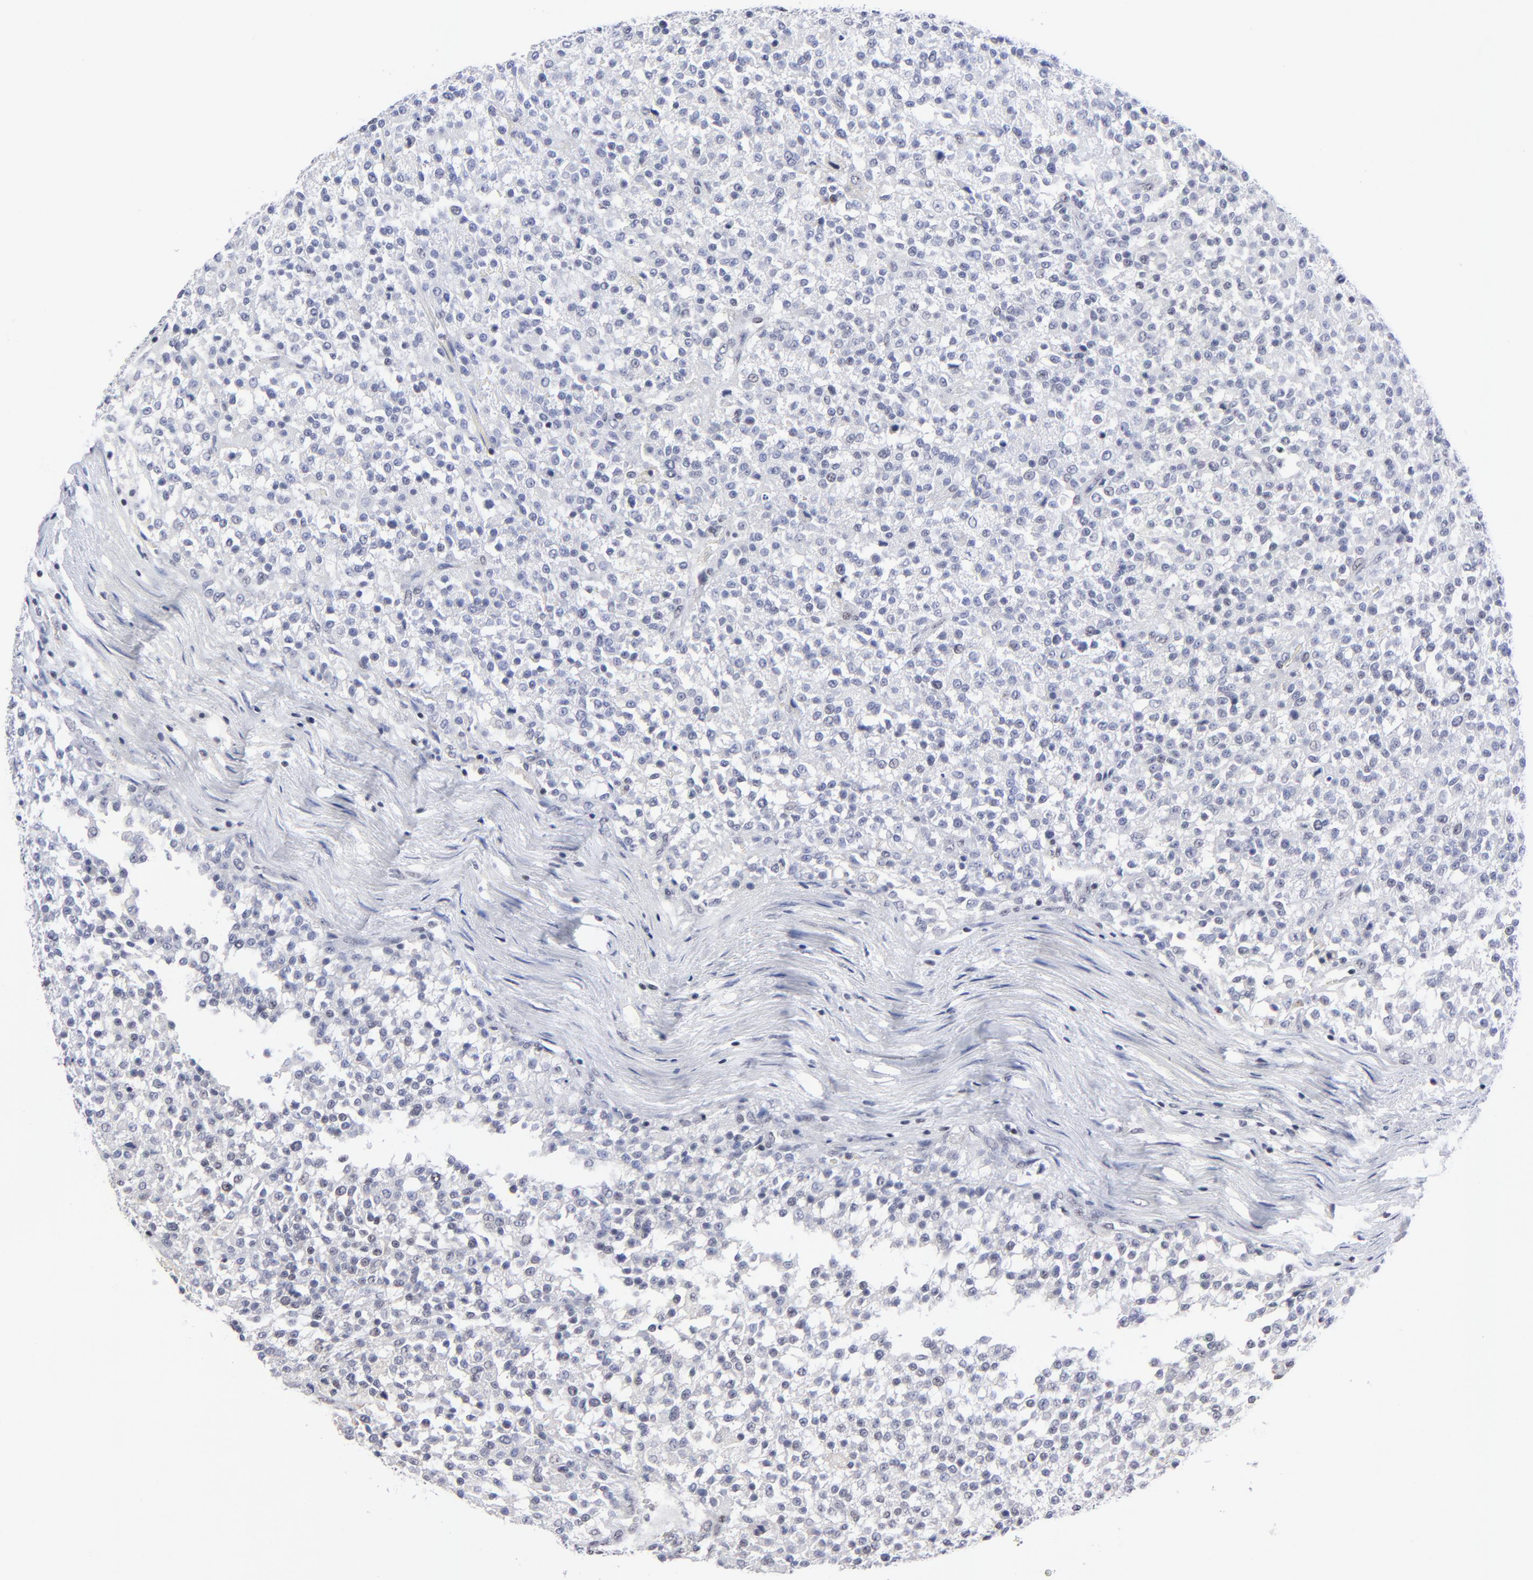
{"staining": {"intensity": "negative", "quantity": "none", "location": "none"}, "tissue": "testis cancer", "cell_type": "Tumor cells", "image_type": "cancer", "snomed": [{"axis": "morphology", "description": "Seminoma, NOS"}, {"axis": "topography", "description": "Testis"}], "caption": "IHC photomicrograph of testis cancer stained for a protein (brown), which shows no expression in tumor cells.", "gene": "SP2", "patient": {"sex": "male", "age": 59}}